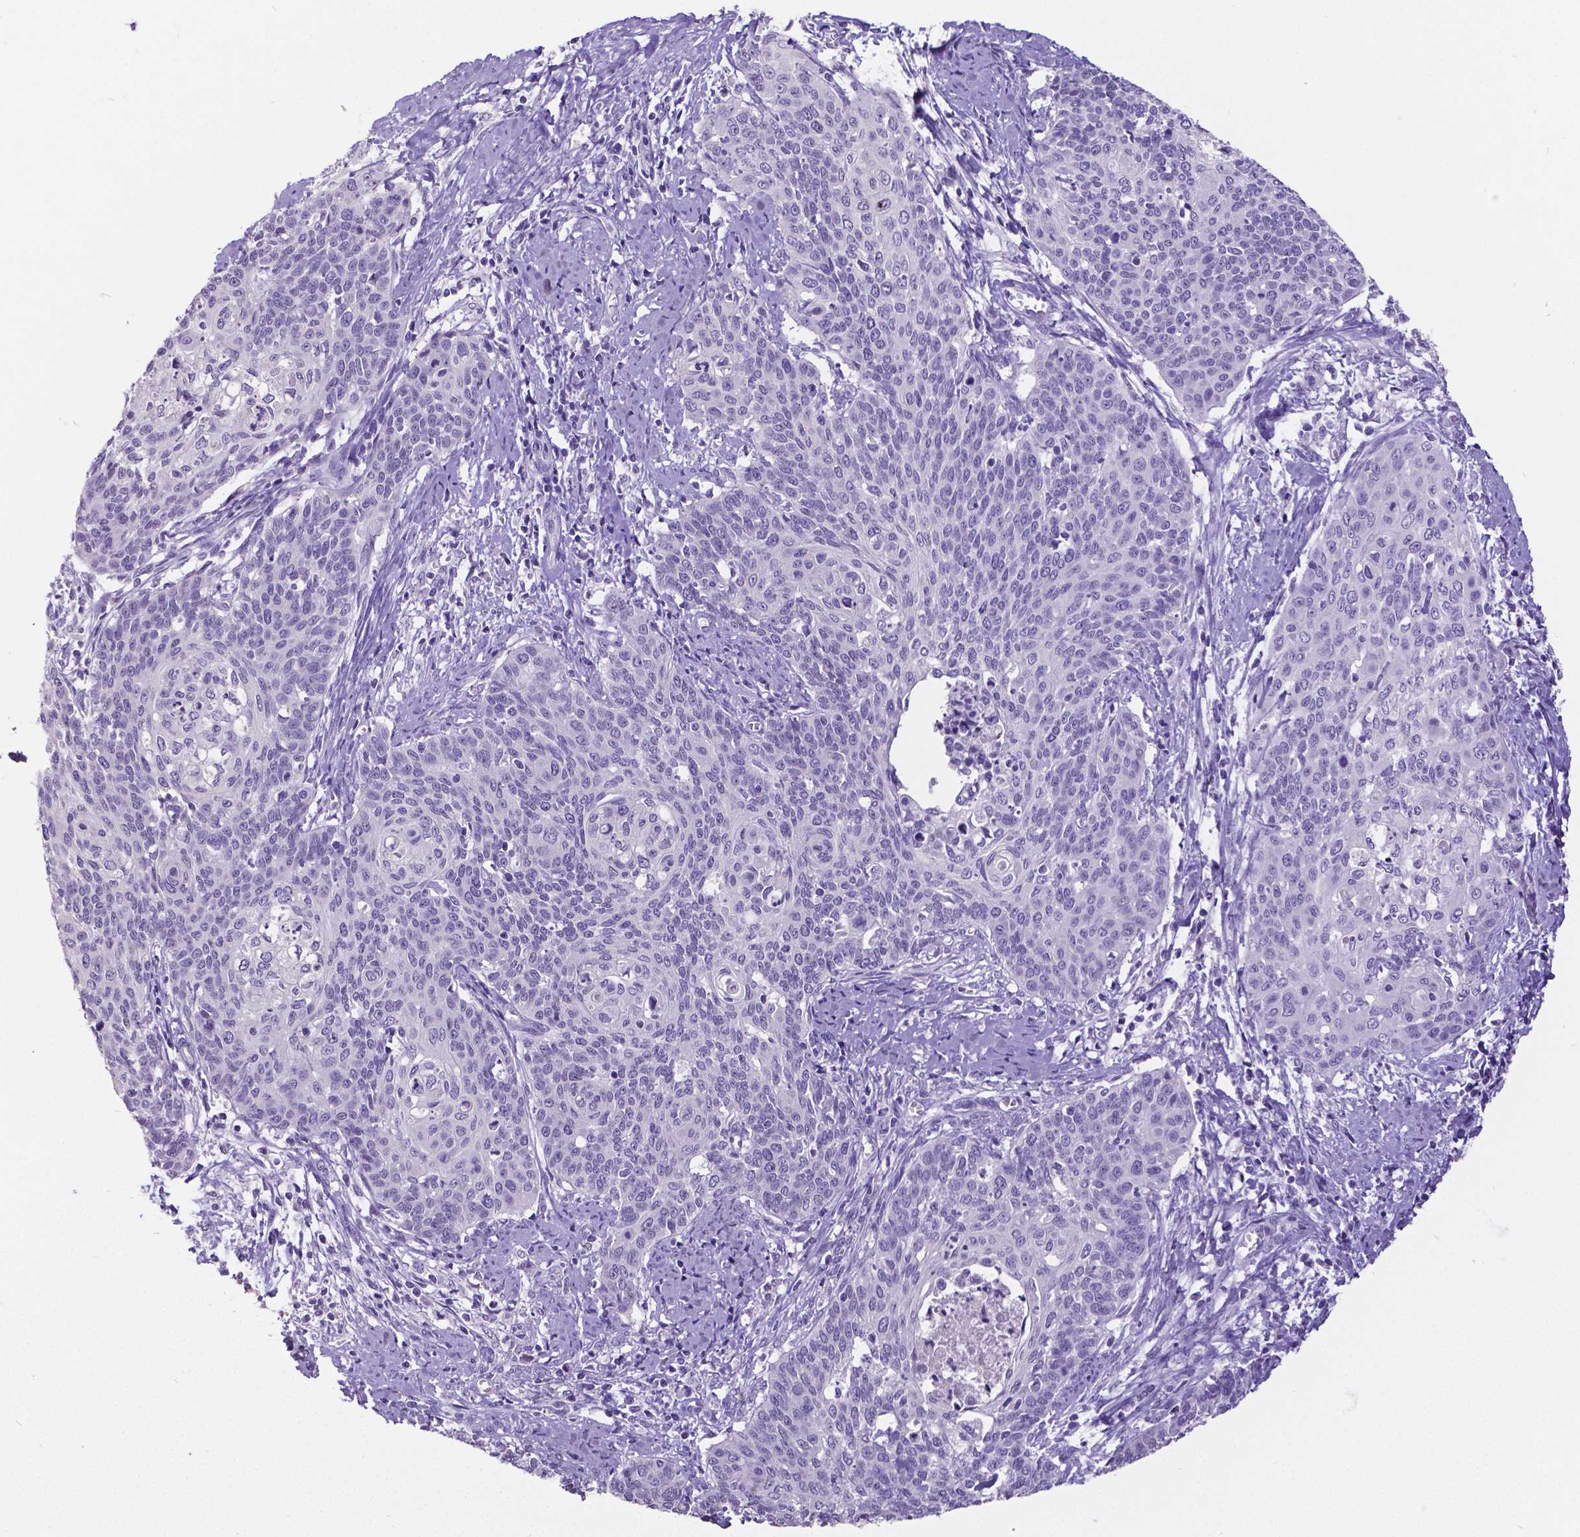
{"staining": {"intensity": "negative", "quantity": "none", "location": "none"}, "tissue": "cervical cancer", "cell_type": "Tumor cells", "image_type": "cancer", "snomed": [{"axis": "morphology", "description": "Normal tissue, NOS"}, {"axis": "morphology", "description": "Squamous cell carcinoma, NOS"}, {"axis": "topography", "description": "Cervix"}], "caption": "Tumor cells show no significant expression in cervical squamous cell carcinoma.", "gene": "SATB2", "patient": {"sex": "female", "age": 39}}